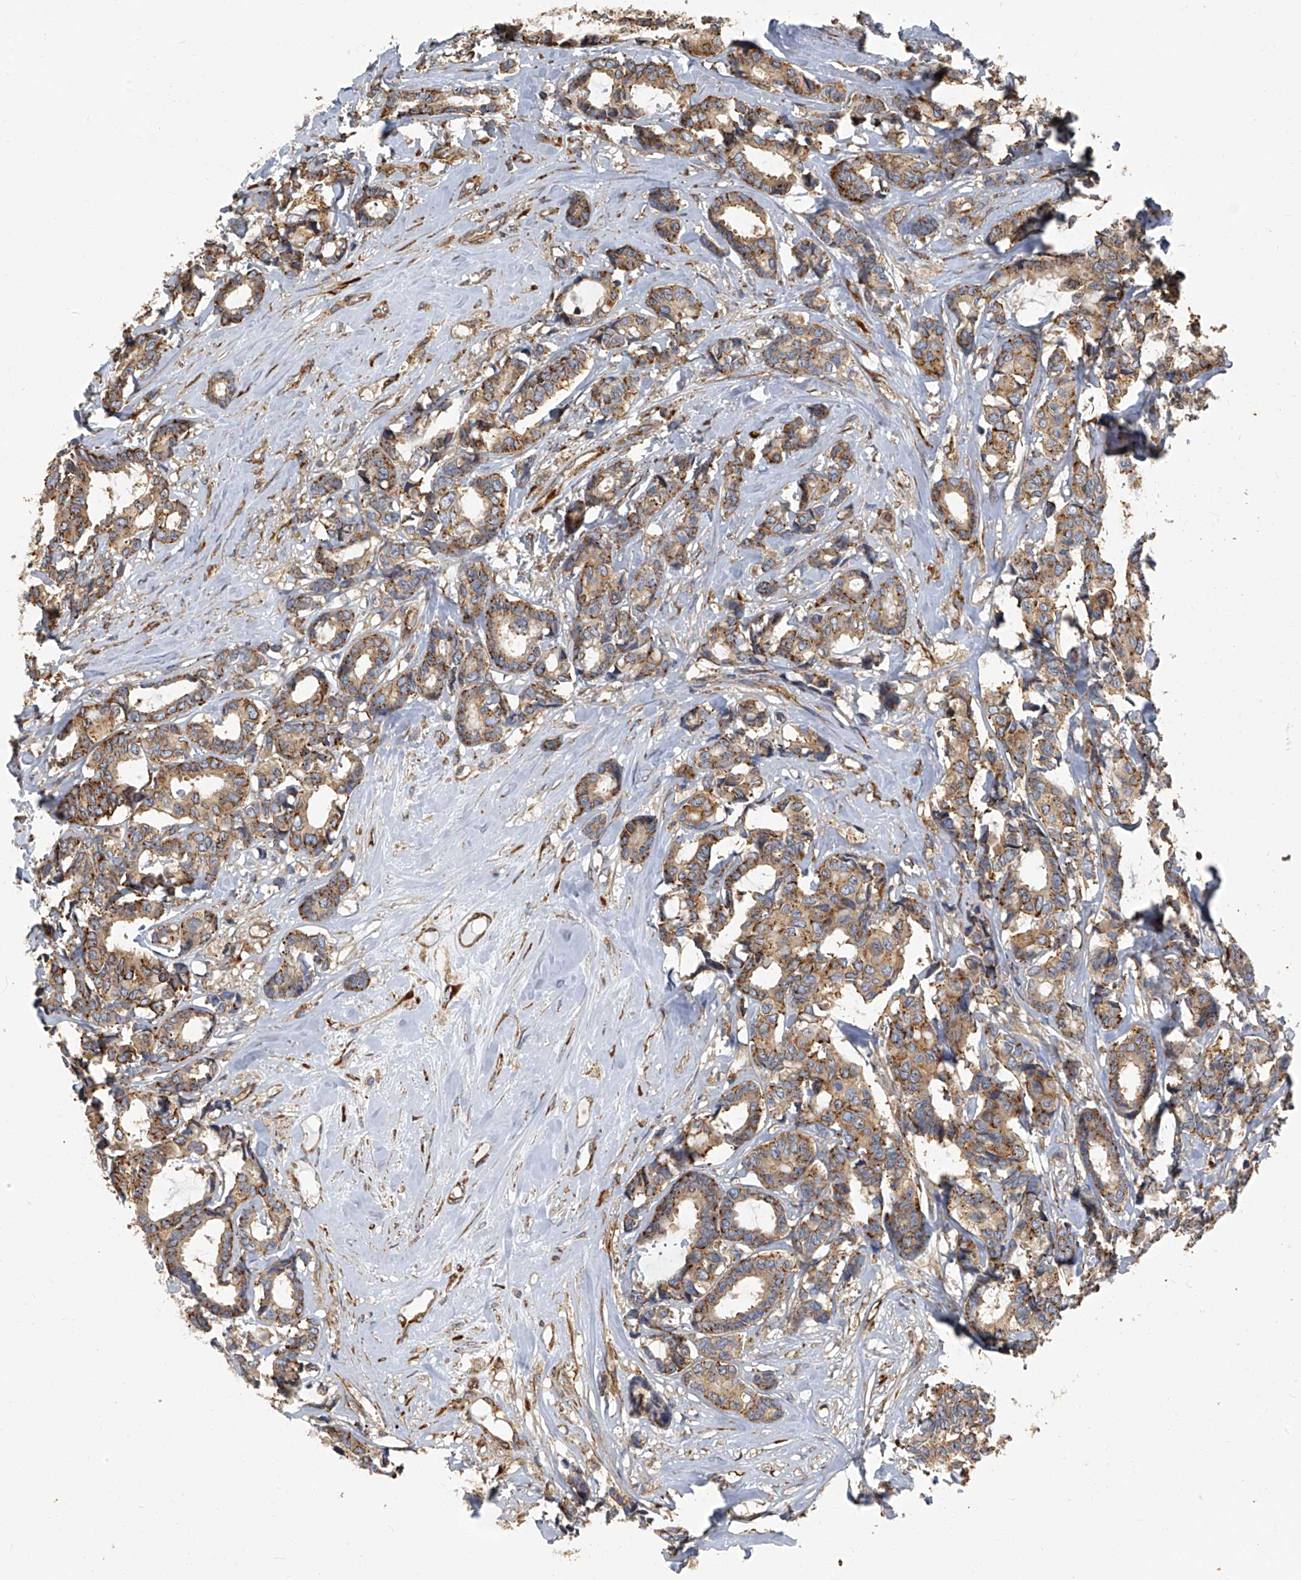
{"staining": {"intensity": "moderate", "quantity": ">75%", "location": "cytoplasmic/membranous"}, "tissue": "breast cancer", "cell_type": "Tumor cells", "image_type": "cancer", "snomed": [{"axis": "morphology", "description": "Duct carcinoma"}, {"axis": "topography", "description": "Breast"}], "caption": "Brown immunohistochemical staining in human infiltrating ductal carcinoma (breast) shows moderate cytoplasmic/membranous staining in approximately >75% of tumor cells.", "gene": "SEPTIN7", "patient": {"sex": "female", "age": 87}}